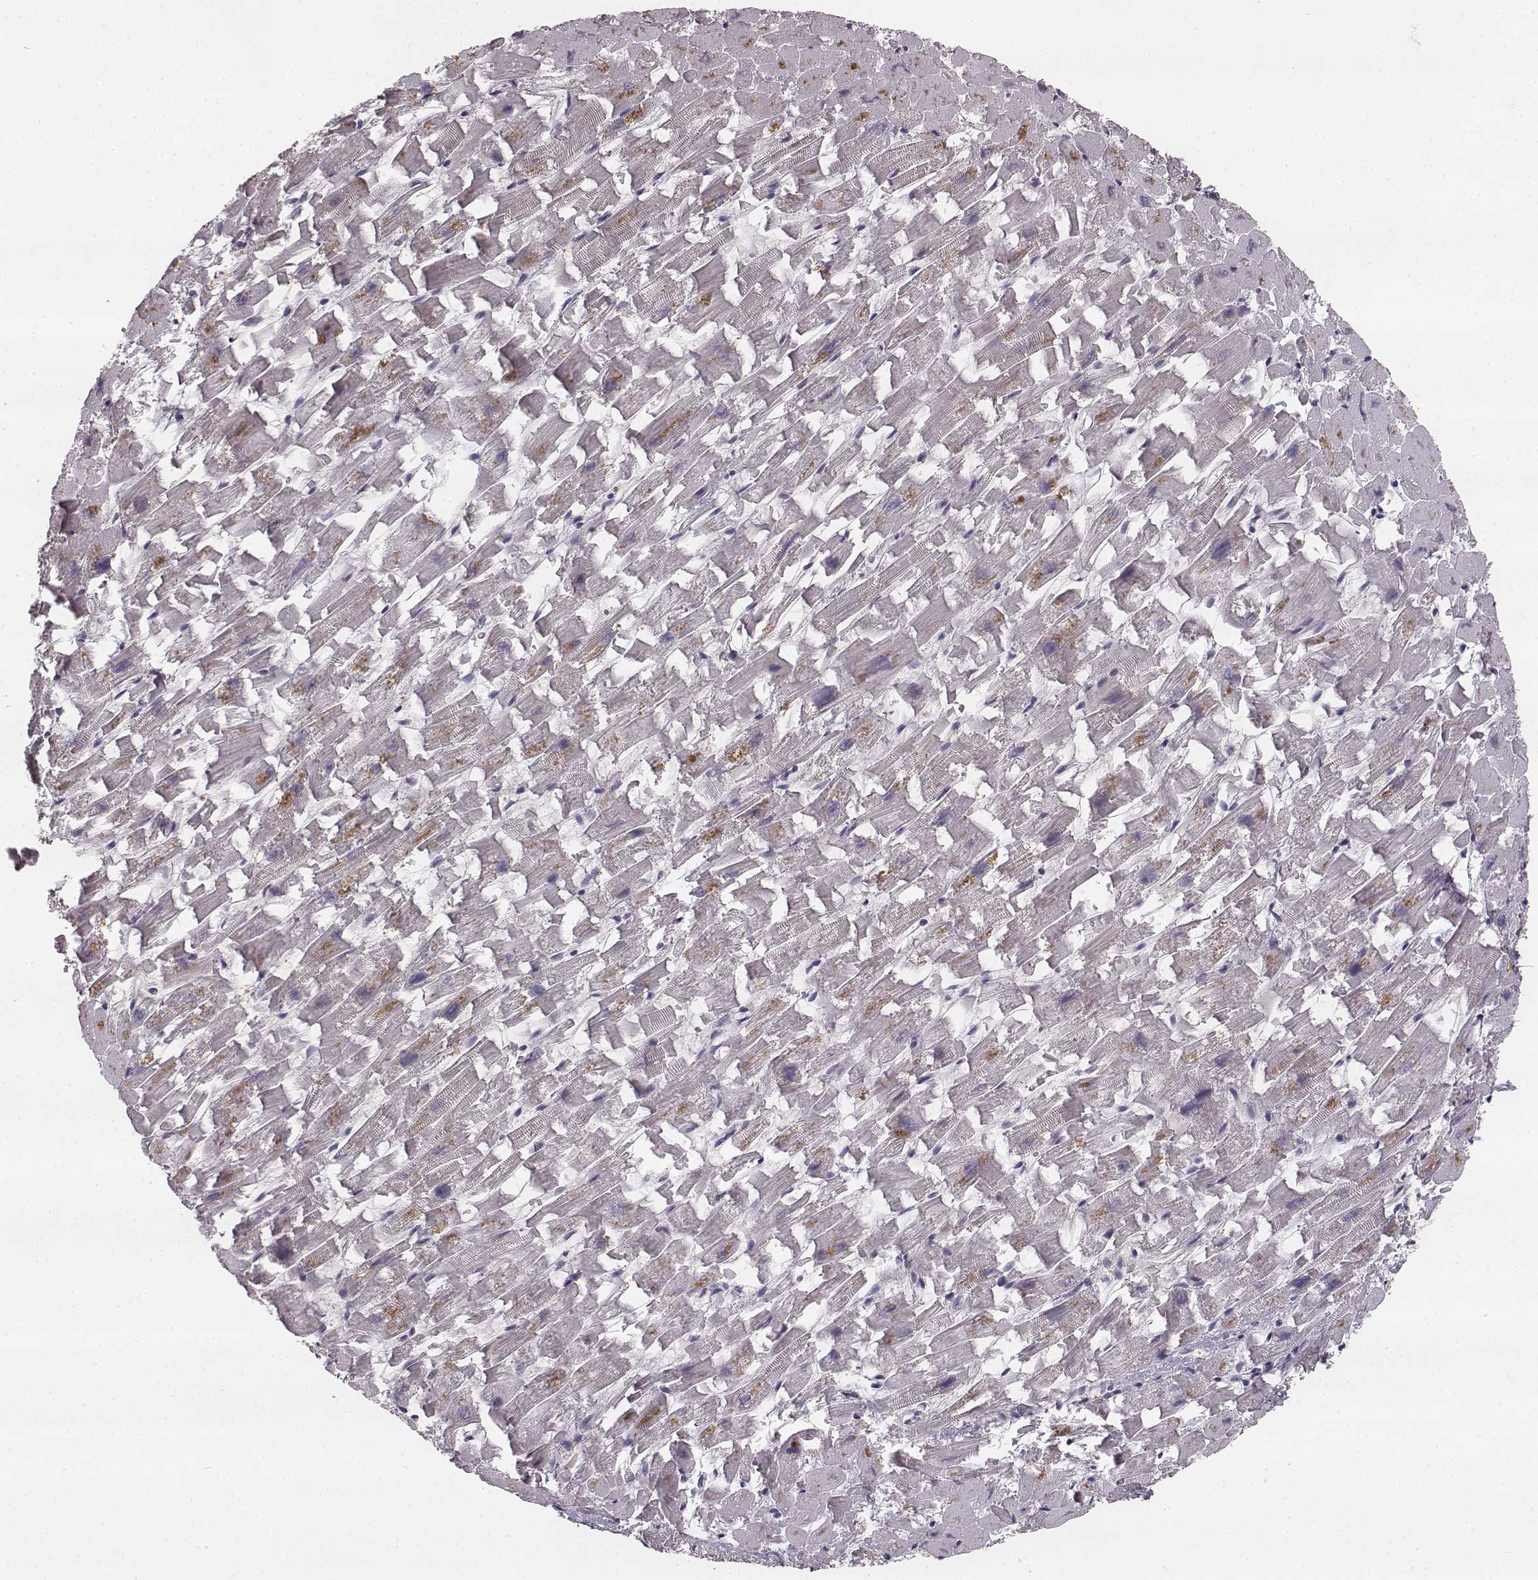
{"staining": {"intensity": "negative", "quantity": "none", "location": "none"}, "tissue": "heart muscle", "cell_type": "Cardiomyocytes", "image_type": "normal", "snomed": [{"axis": "morphology", "description": "Normal tissue, NOS"}, {"axis": "topography", "description": "Heart"}], "caption": "This photomicrograph is of benign heart muscle stained with IHC to label a protein in brown with the nuclei are counter-stained blue. There is no expression in cardiomyocytes. The staining was performed using DAB (3,3'-diaminobenzidine) to visualize the protein expression in brown, while the nuclei were stained in blue with hematoxylin (Magnification: 20x).", "gene": "YJEFN3", "patient": {"sex": "female", "age": 64}}